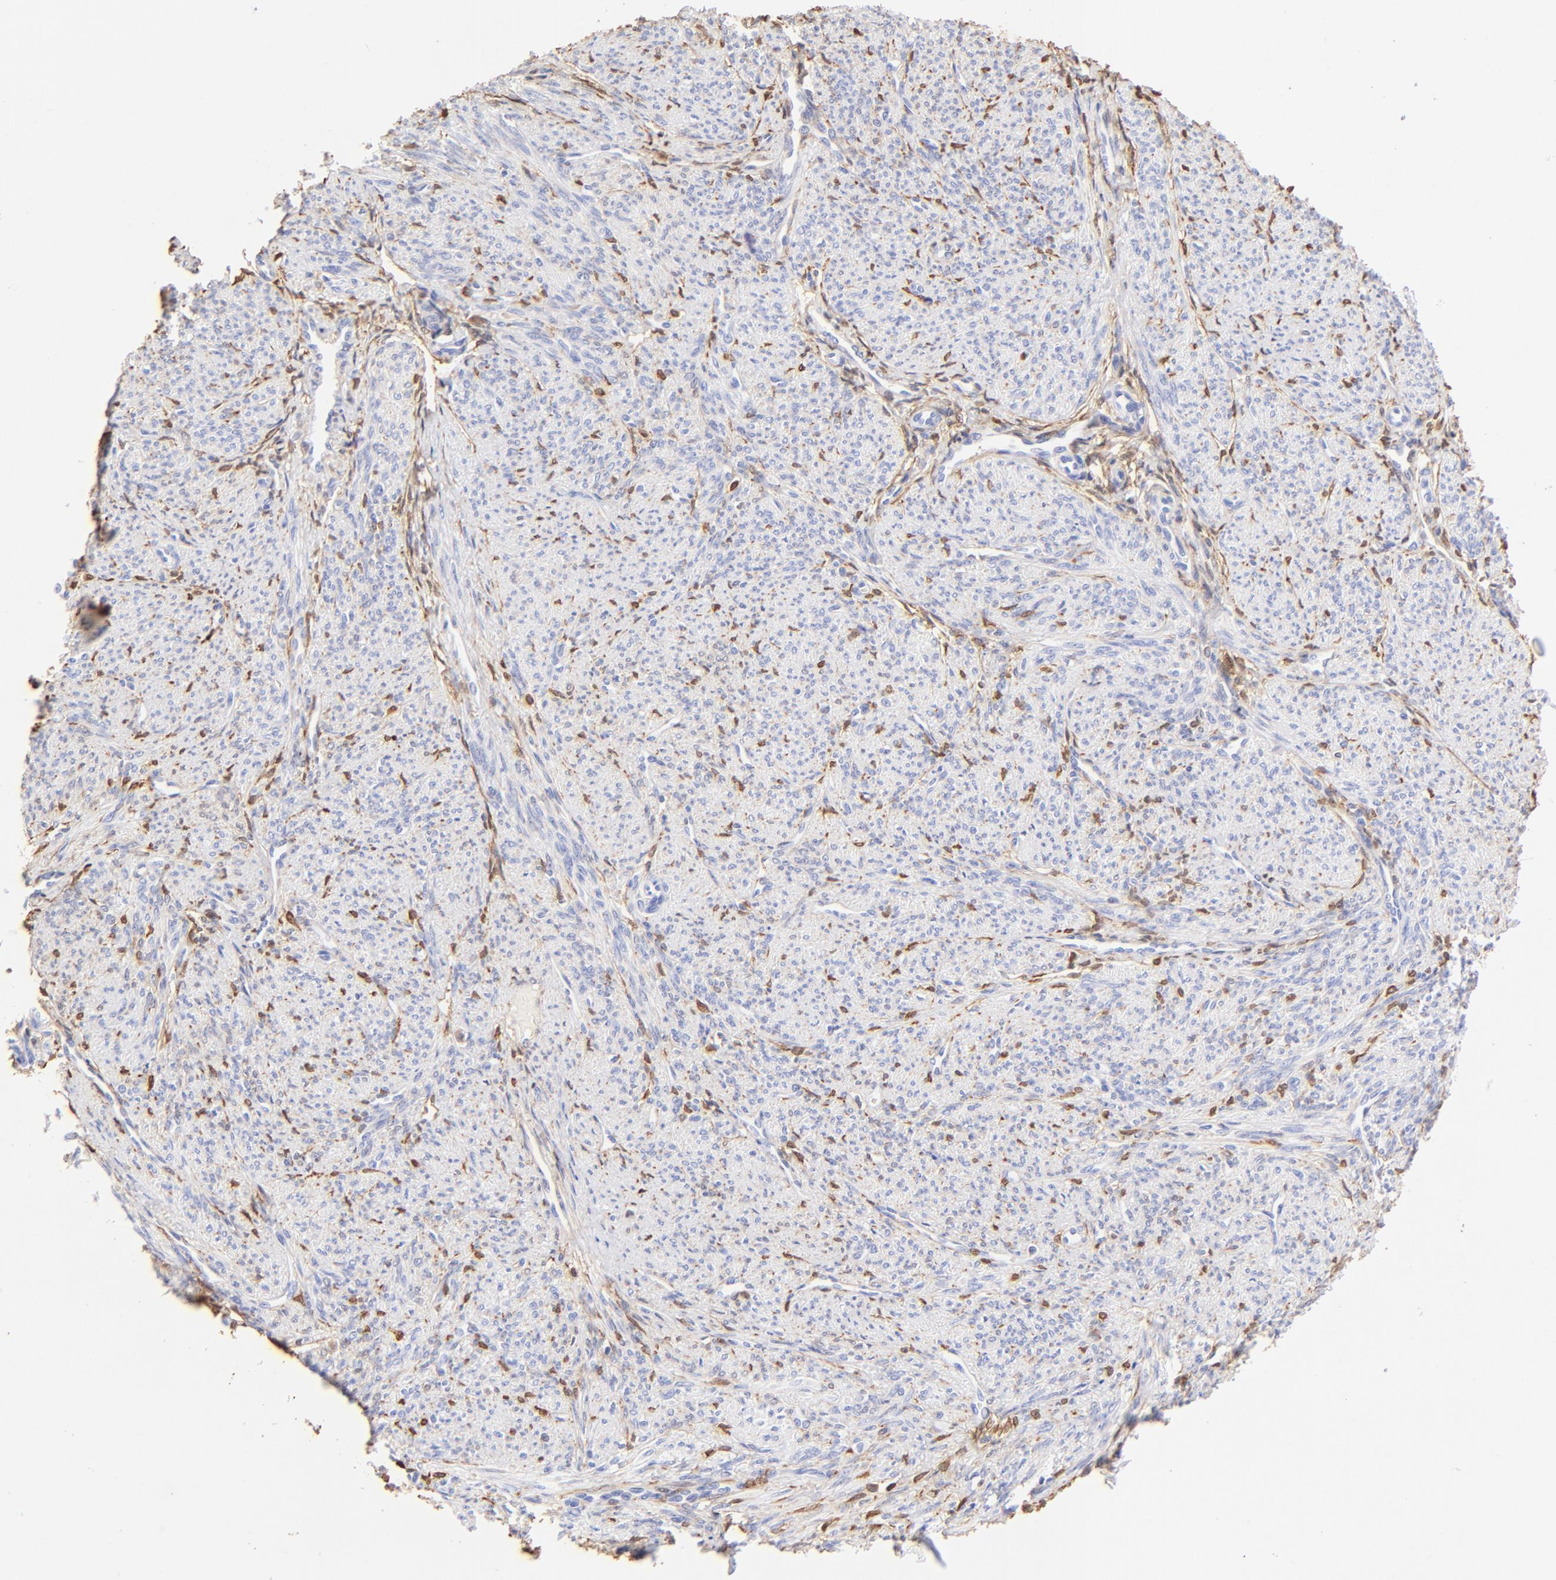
{"staining": {"intensity": "negative", "quantity": "none", "location": "none"}, "tissue": "smooth muscle", "cell_type": "Smooth muscle cells", "image_type": "normal", "snomed": [{"axis": "morphology", "description": "Normal tissue, NOS"}, {"axis": "topography", "description": "Smooth muscle"}], "caption": "The micrograph demonstrates no staining of smooth muscle cells in normal smooth muscle.", "gene": "ALDH1A1", "patient": {"sex": "female", "age": 65}}